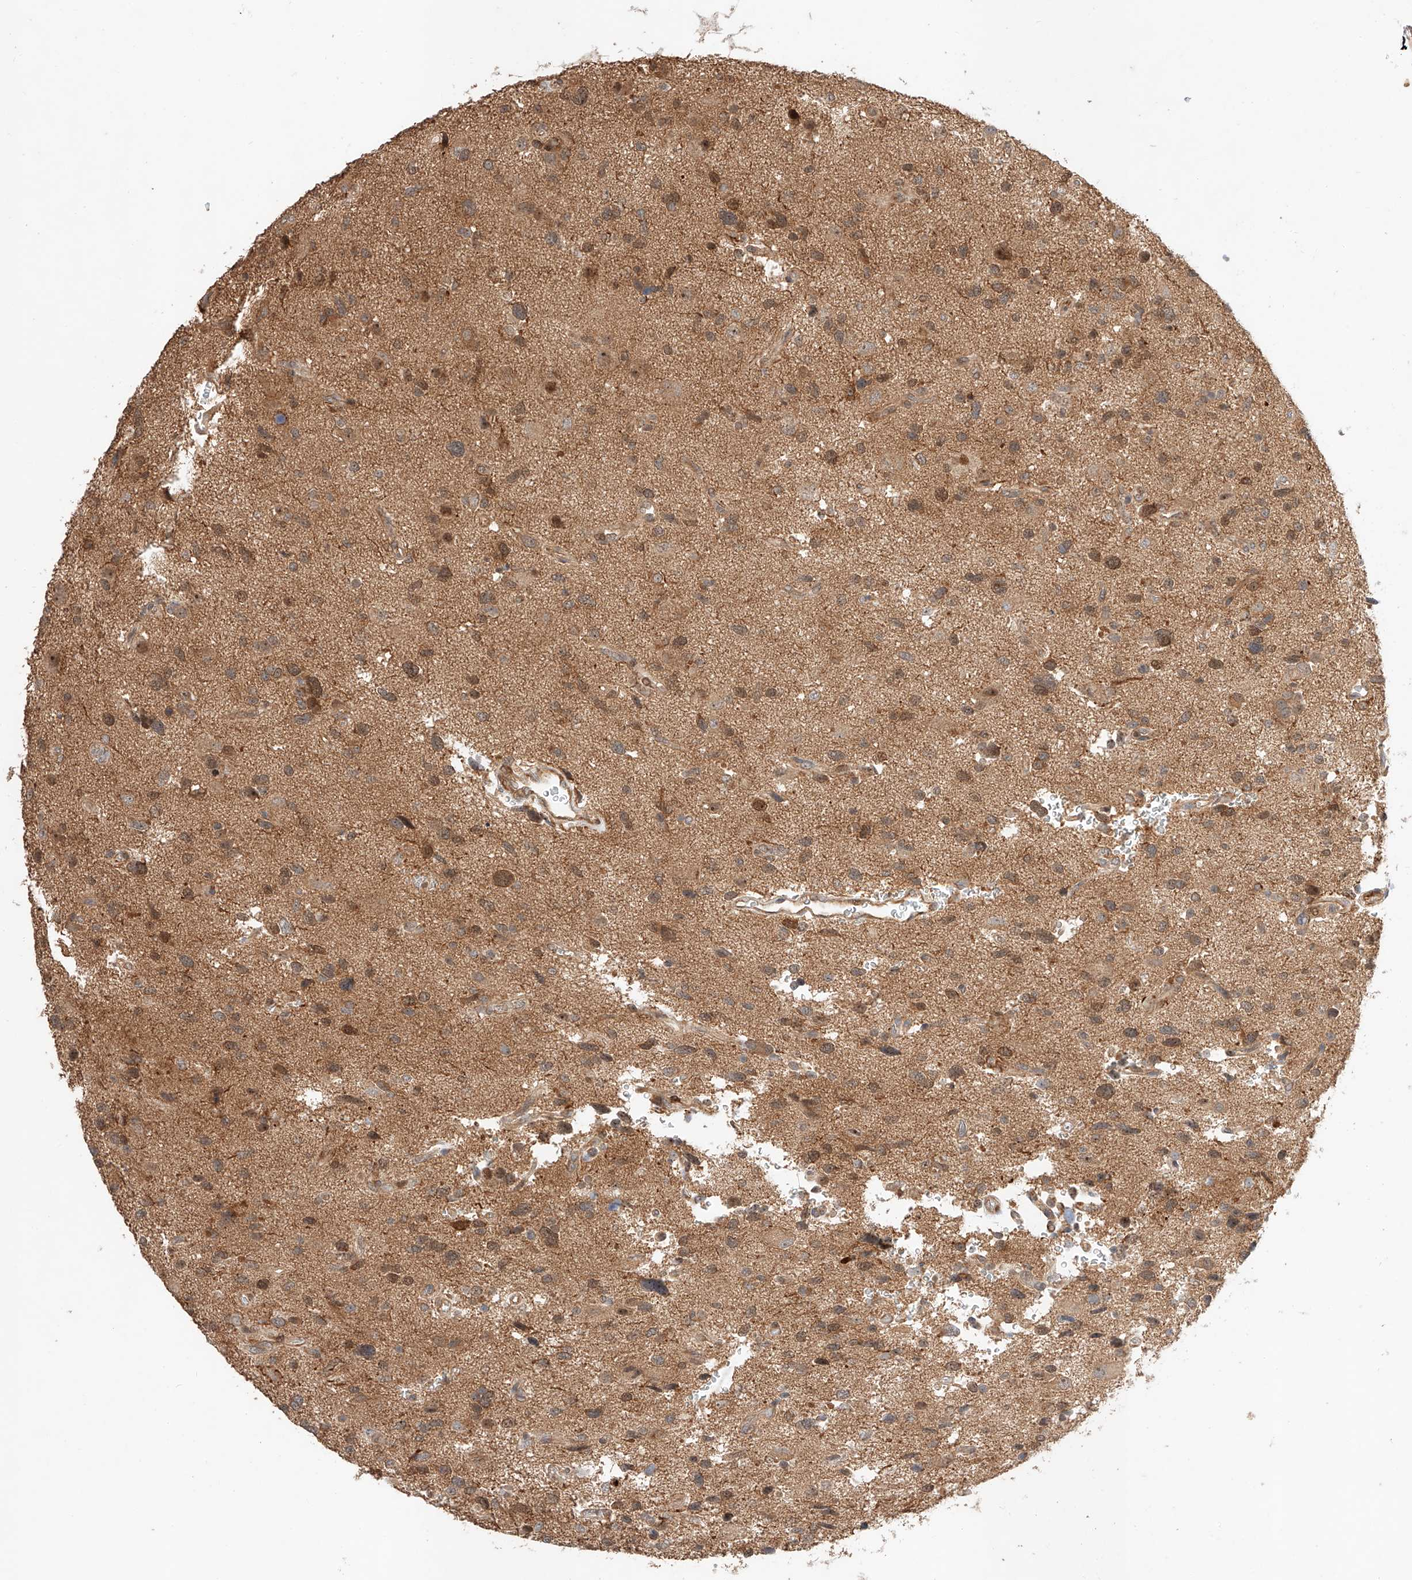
{"staining": {"intensity": "moderate", "quantity": ">75%", "location": "cytoplasmic/membranous,nuclear"}, "tissue": "glioma", "cell_type": "Tumor cells", "image_type": "cancer", "snomed": [{"axis": "morphology", "description": "Glioma, malignant, High grade"}, {"axis": "topography", "description": "Brain"}], "caption": "Immunohistochemistry staining of malignant glioma (high-grade), which shows medium levels of moderate cytoplasmic/membranous and nuclear positivity in about >75% of tumor cells indicating moderate cytoplasmic/membranous and nuclear protein staining. The staining was performed using DAB (brown) for protein detection and nuclei were counterstained in hematoxylin (blue).", "gene": "RAB23", "patient": {"sex": "male", "age": 33}}